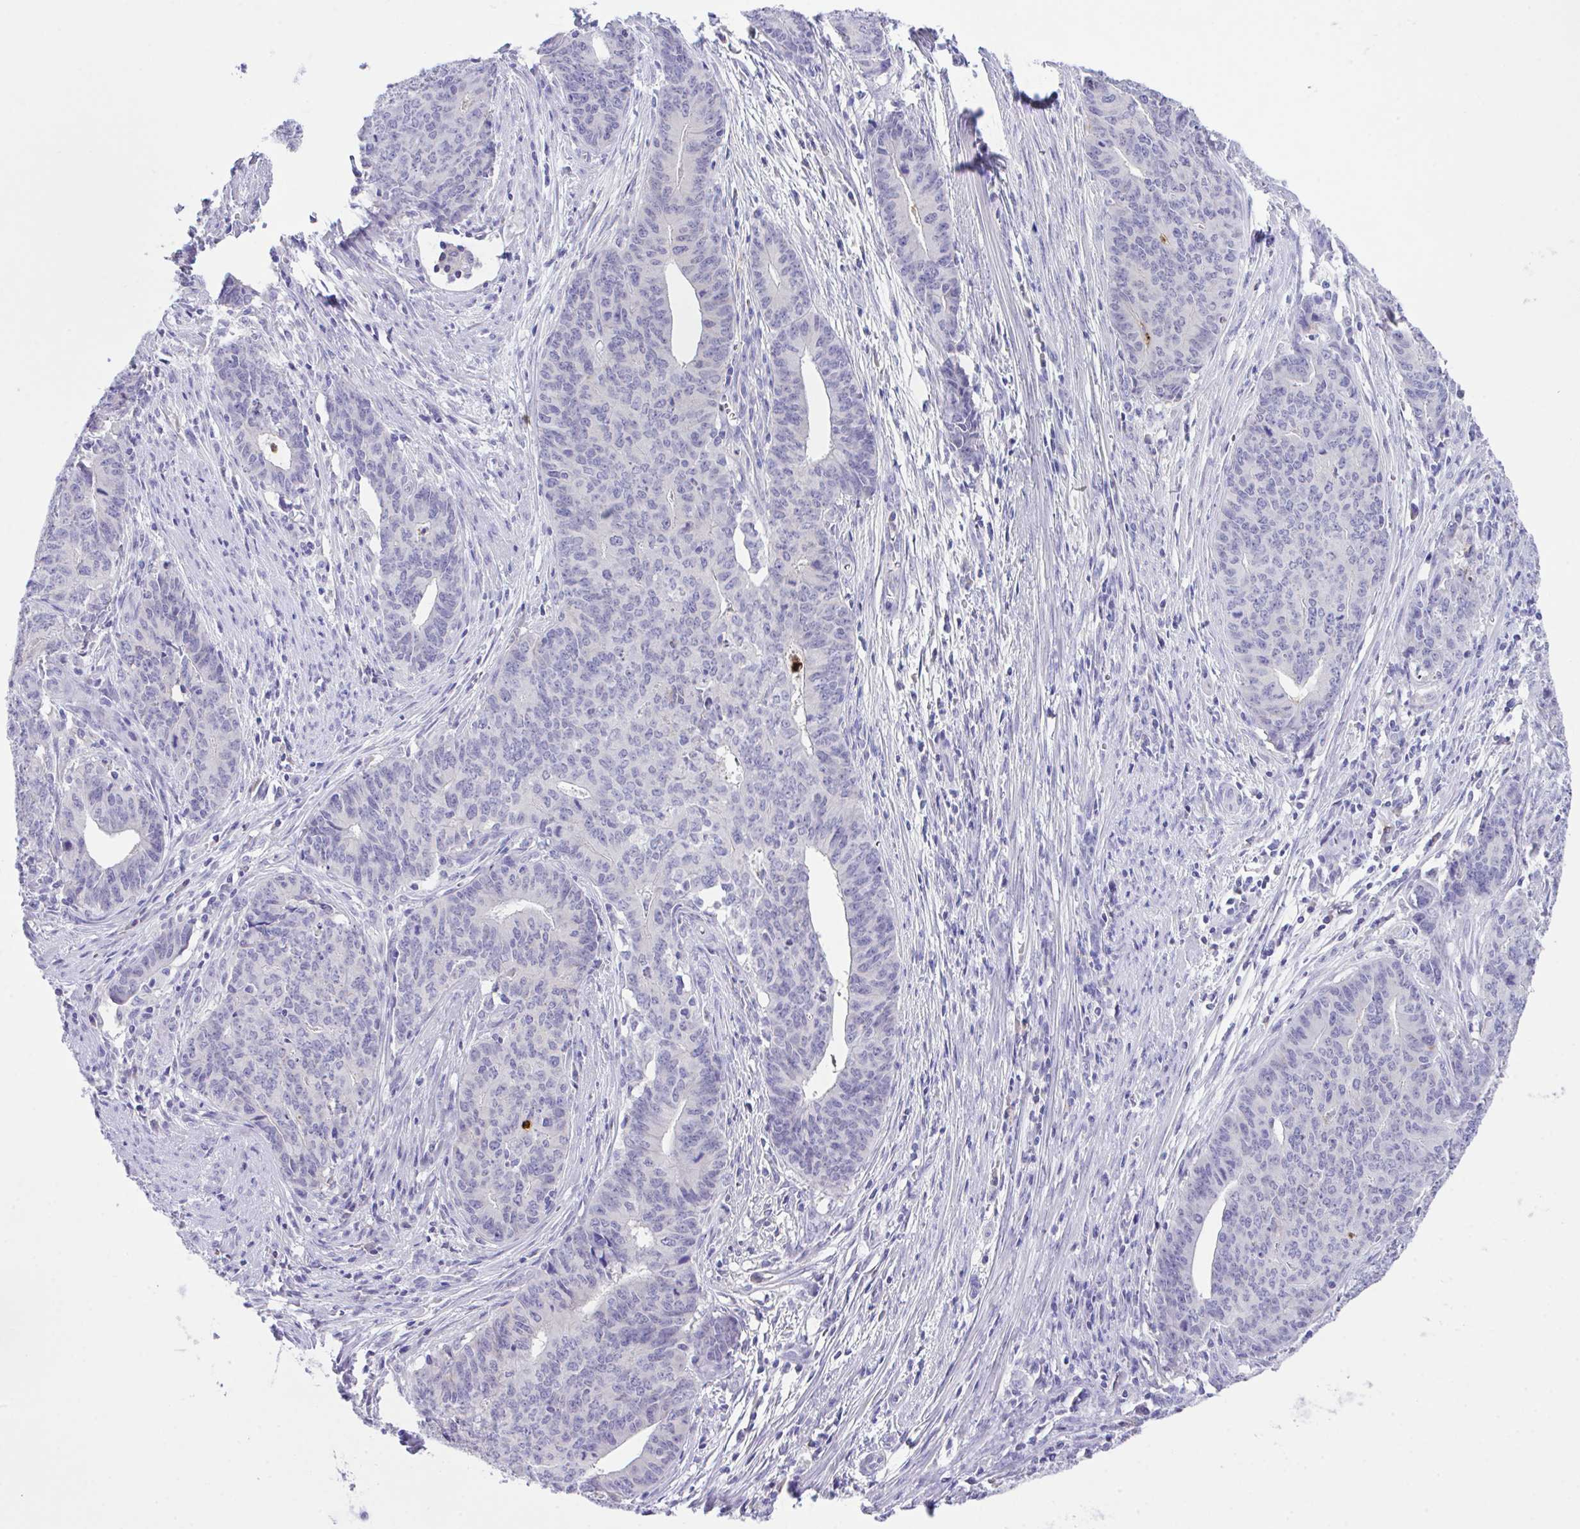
{"staining": {"intensity": "negative", "quantity": "none", "location": "none"}, "tissue": "endometrial cancer", "cell_type": "Tumor cells", "image_type": "cancer", "snomed": [{"axis": "morphology", "description": "Adenocarcinoma, NOS"}, {"axis": "topography", "description": "Endometrium"}], "caption": "The micrograph shows no staining of tumor cells in endometrial adenocarcinoma.", "gene": "HOXB4", "patient": {"sex": "female", "age": 59}}